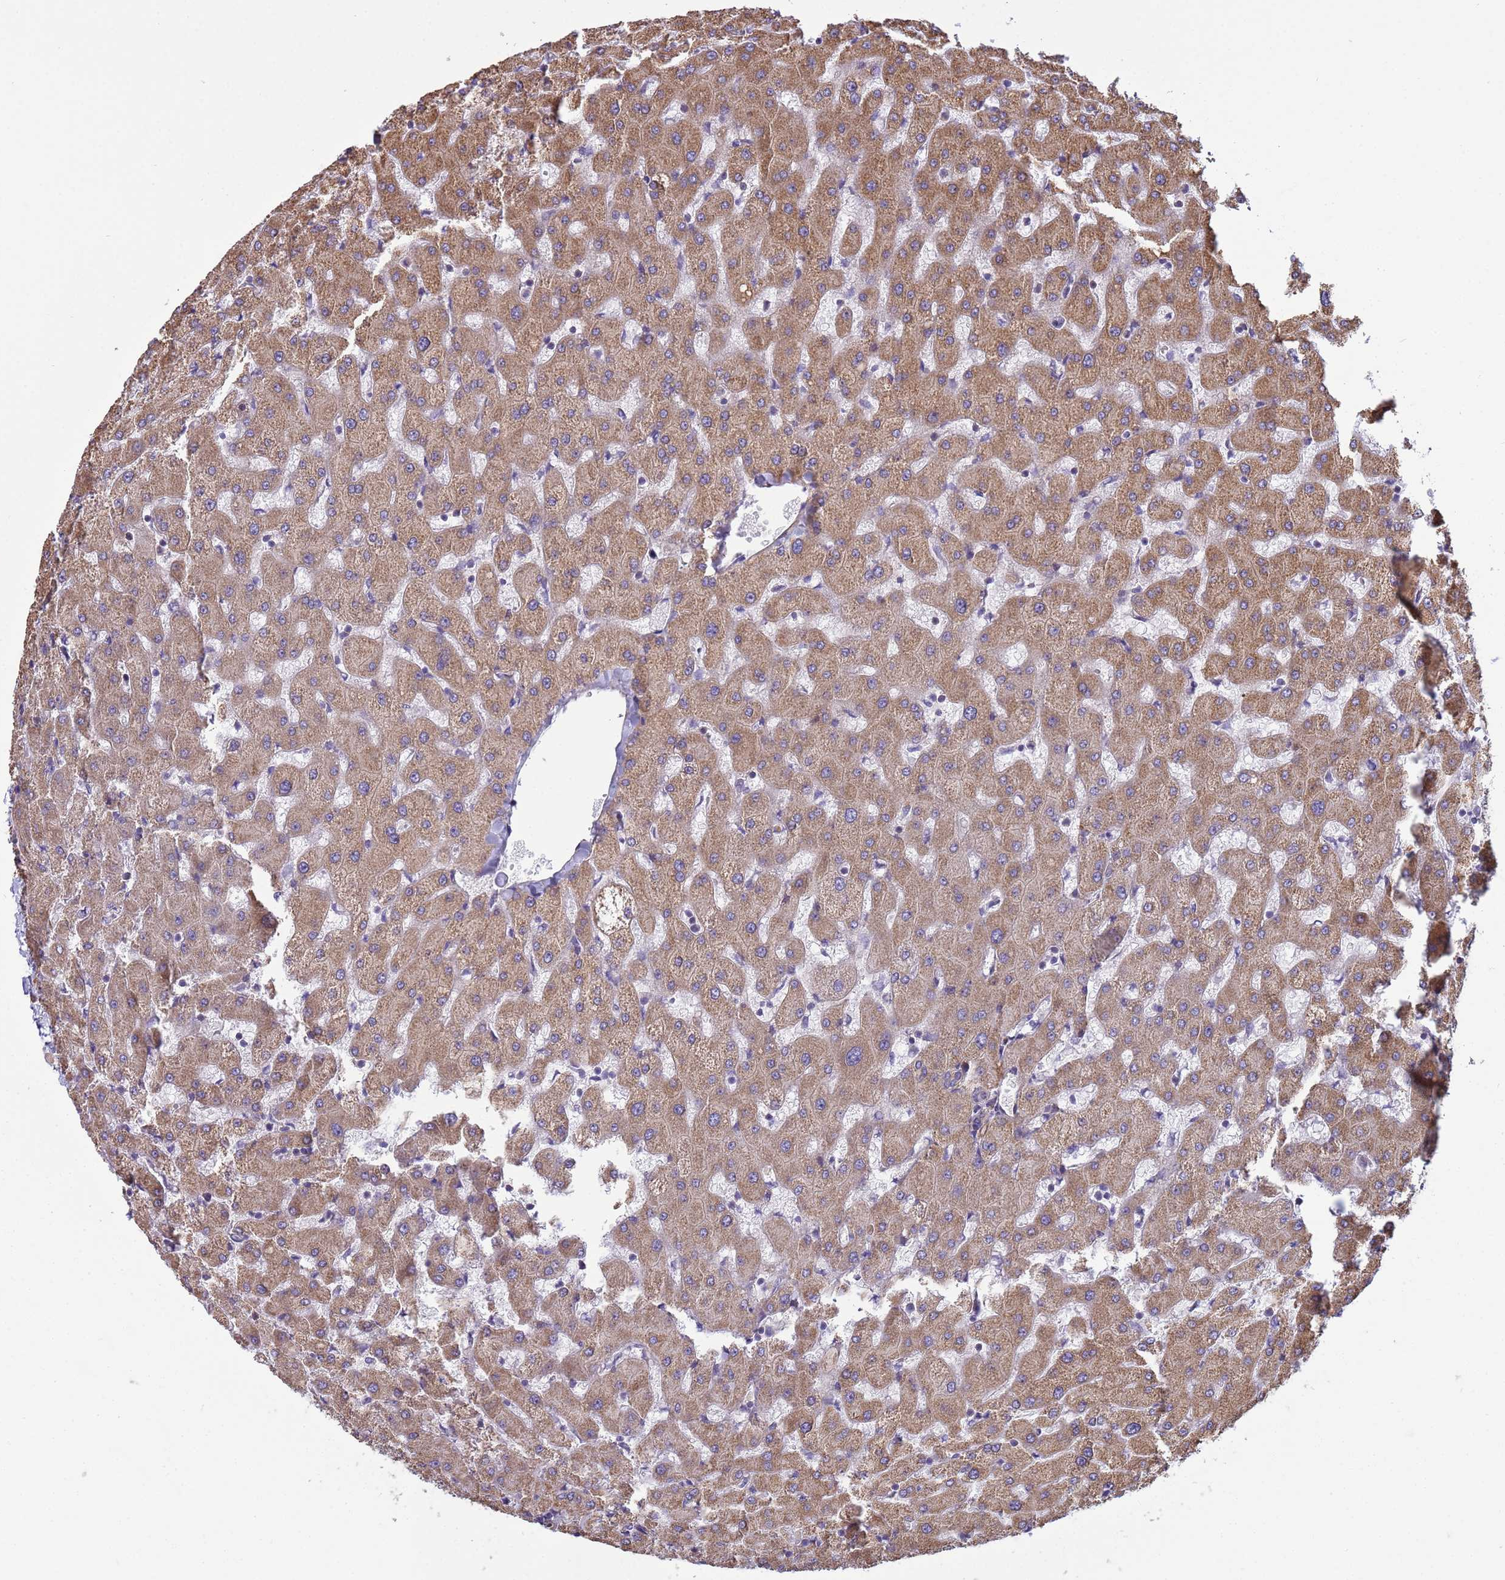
{"staining": {"intensity": "negative", "quantity": "none", "location": "none"}, "tissue": "liver", "cell_type": "Cholangiocytes", "image_type": "normal", "snomed": [{"axis": "morphology", "description": "Normal tissue, NOS"}, {"axis": "topography", "description": "Liver"}], "caption": "Image shows no significant protein staining in cholangiocytes of normal liver.", "gene": "ITGB4", "patient": {"sex": "female", "age": 63}}